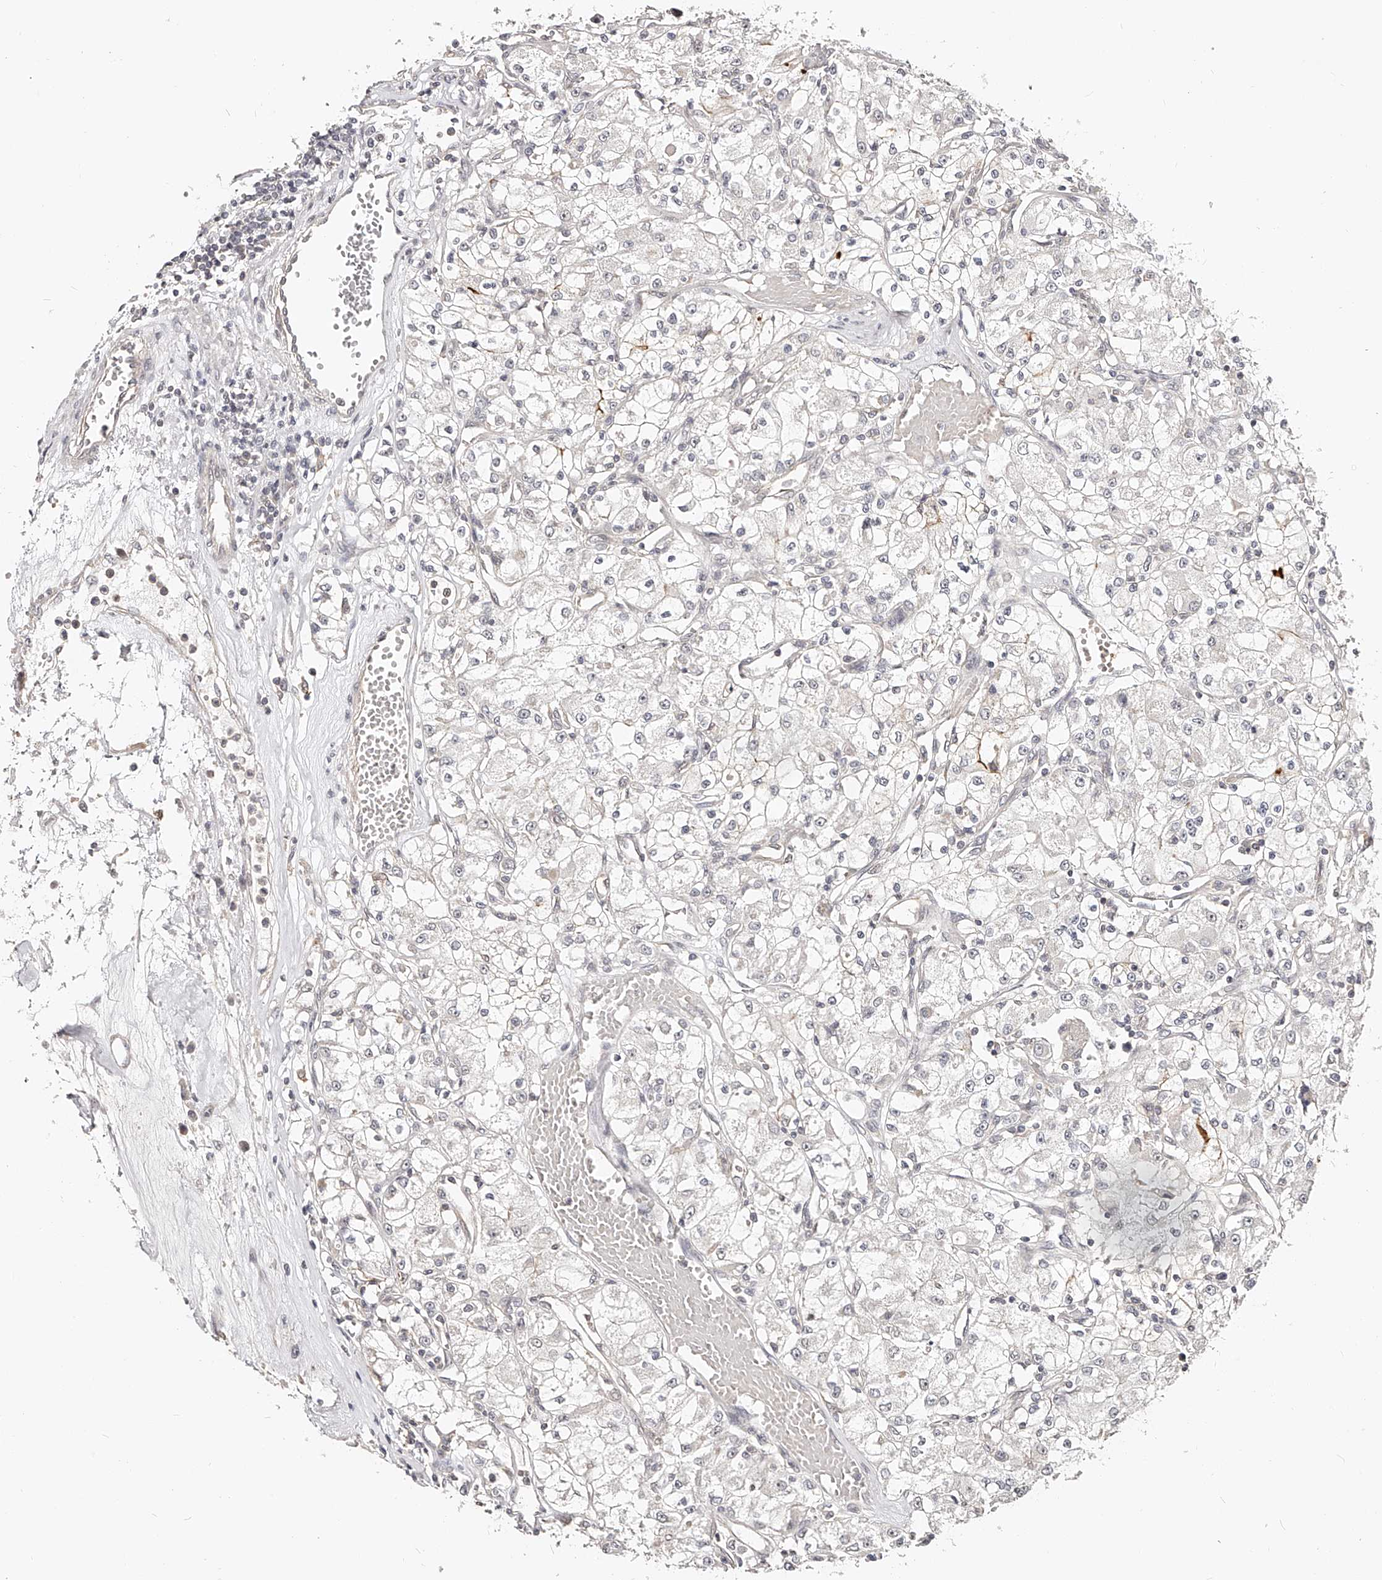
{"staining": {"intensity": "negative", "quantity": "none", "location": "none"}, "tissue": "renal cancer", "cell_type": "Tumor cells", "image_type": "cancer", "snomed": [{"axis": "morphology", "description": "Adenocarcinoma, NOS"}, {"axis": "topography", "description": "Kidney"}], "caption": "Tumor cells are negative for brown protein staining in renal cancer. (IHC, brightfield microscopy, high magnification).", "gene": "ZNF789", "patient": {"sex": "female", "age": 59}}